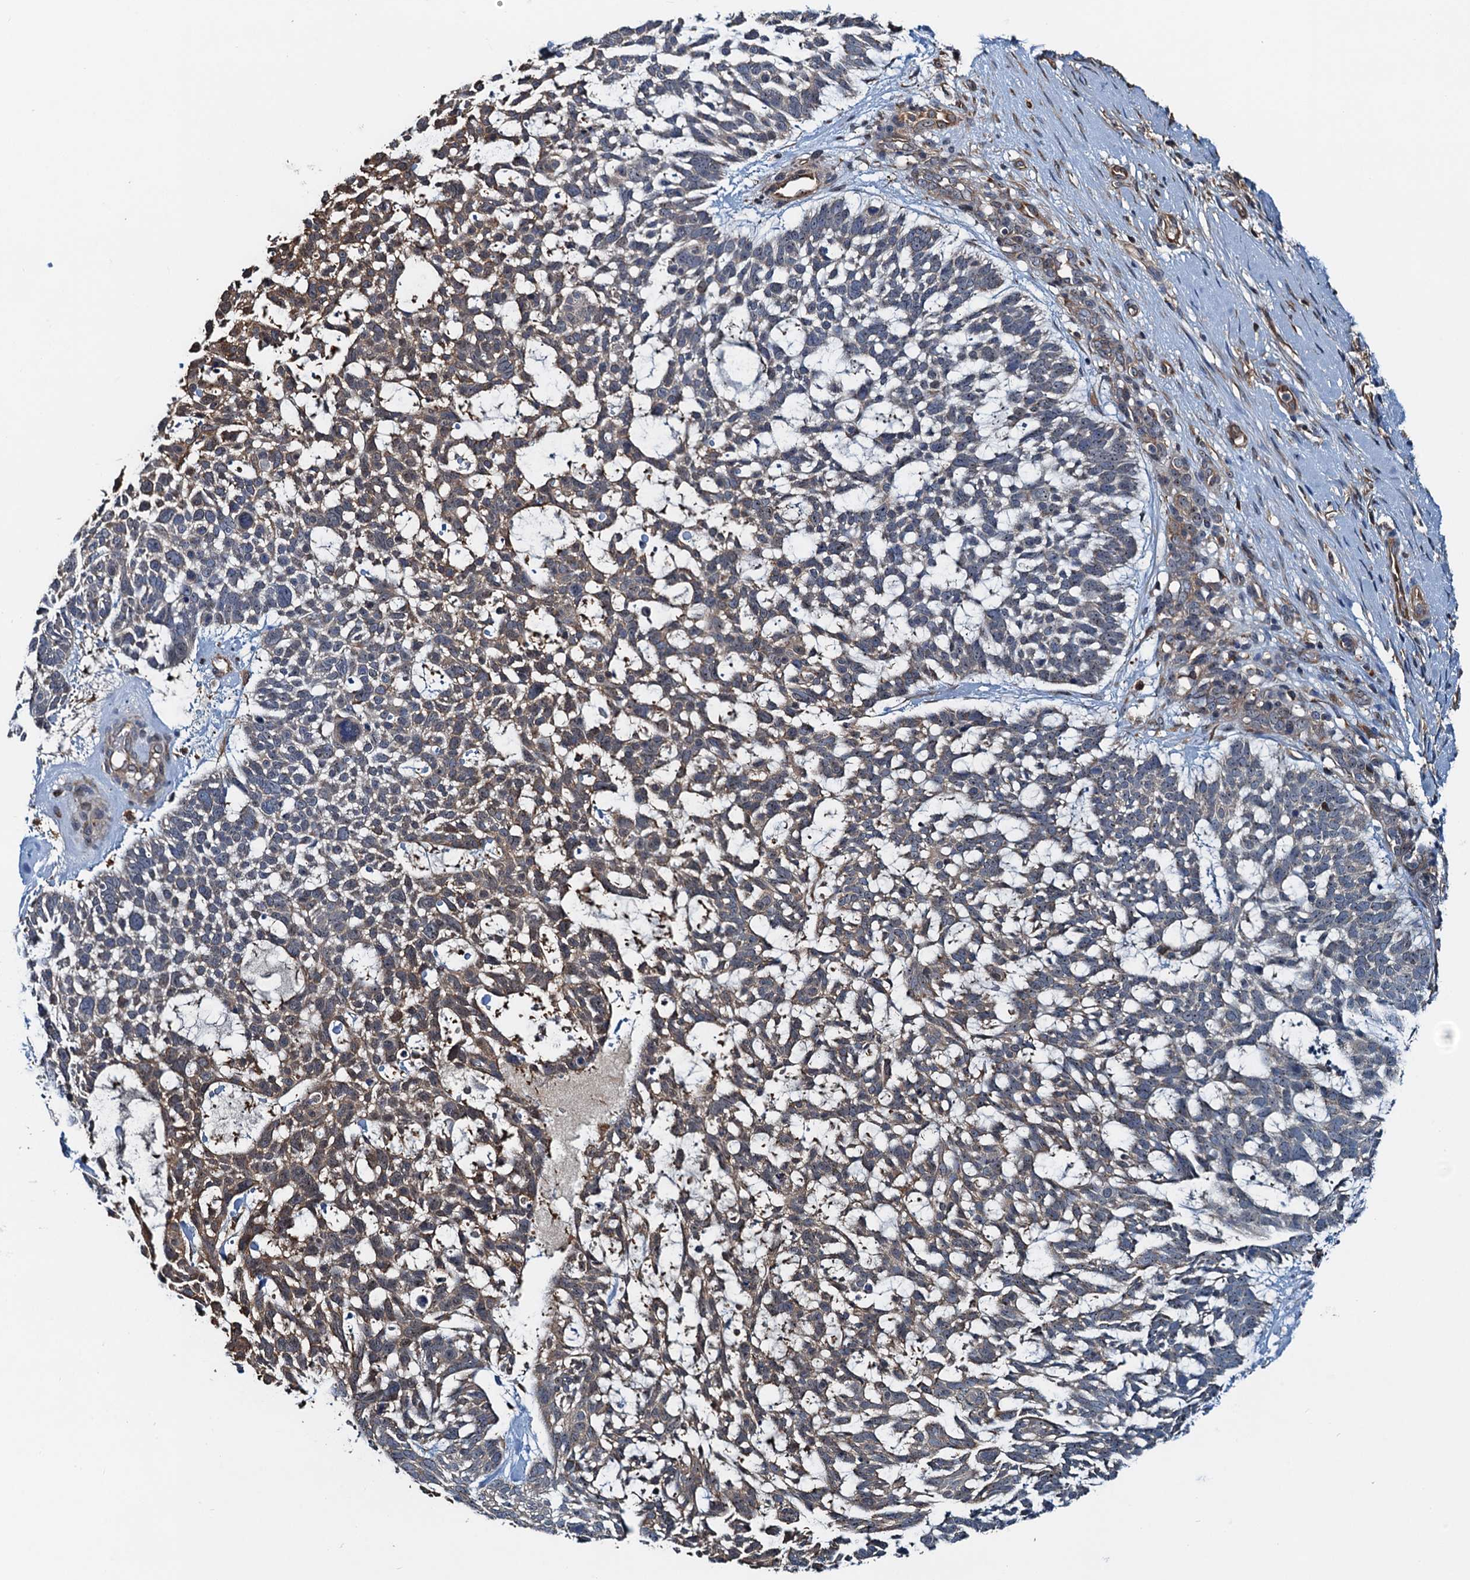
{"staining": {"intensity": "moderate", "quantity": "<25%", "location": "cytoplasmic/membranous"}, "tissue": "skin cancer", "cell_type": "Tumor cells", "image_type": "cancer", "snomed": [{"axis": "morphology", "description": "Basal cell carcinoma"}, {"axis": "topography", "description": "Skin"}], "caption": "Moderate cytoplasmic/membranous expression for a protein is seen in about <25% of tumor cells of basal cell carcinoma (skin) using IHC.", "gene": "USP6NL", "patient": {"sex": "male", "age": 88}}